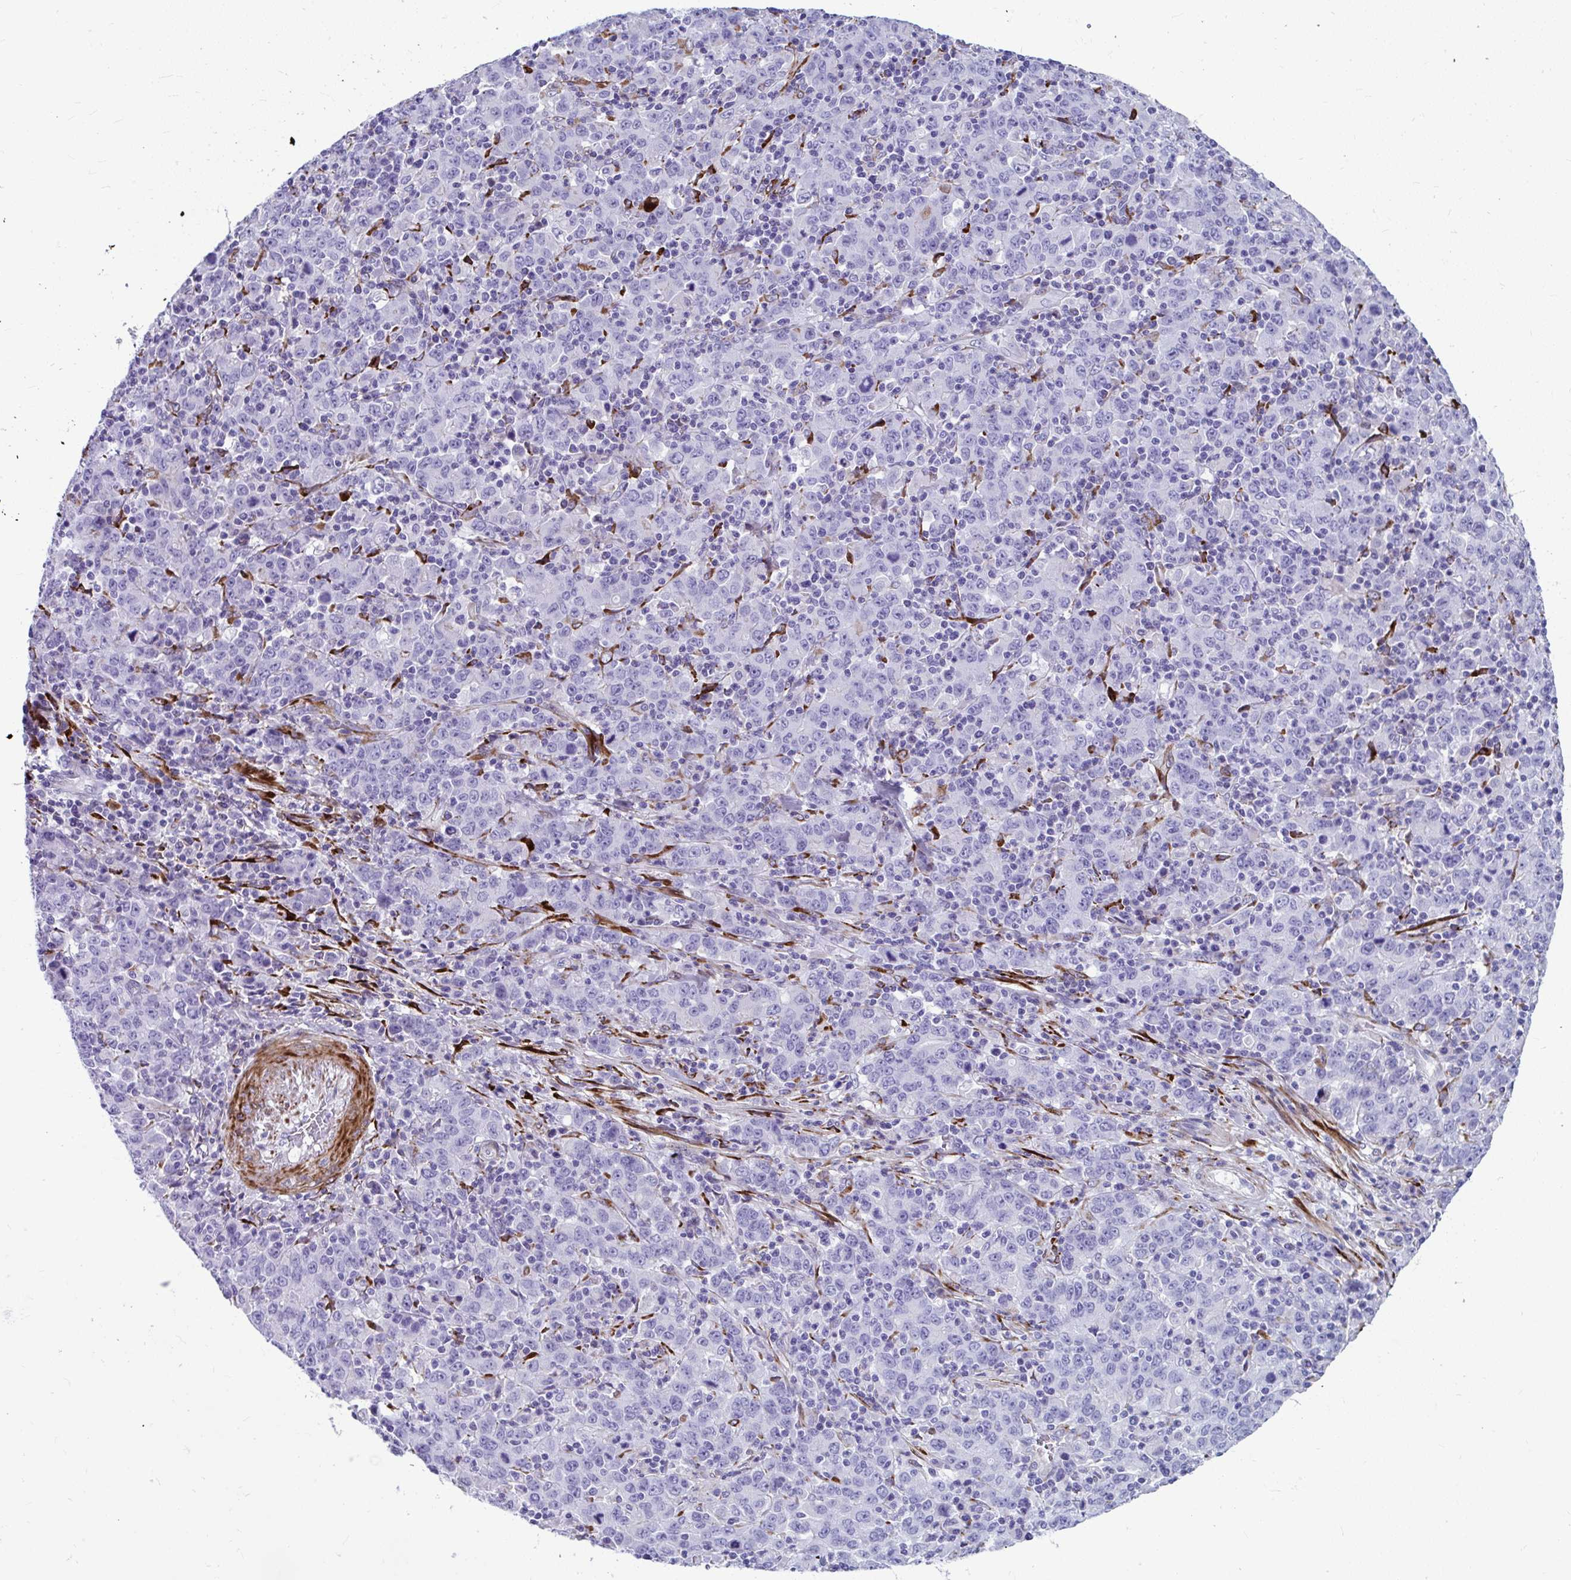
{"staining": {"intensity": "negative", "quantity": "none", "location": "none"}, "tissue": "stomach cancer", "cell_type": "Tumor cells", "image_type": "cancer", "snomed": [{"axis": "morphology", "description": "Adenocarcinoma, NOS"}, {"axis": "topography", "description": "Stomach, upper"}], "caption": "This is a photomicrograph of immunohistochemistry staining of stomach cancer, which shows no expression in tumor cells. The staining is performed using DAB brown chromogen with nuclei counter-stained in using hematoxylin.", "gene": "GRXCR2", "patient": {"sex": "male", "age": 69}}